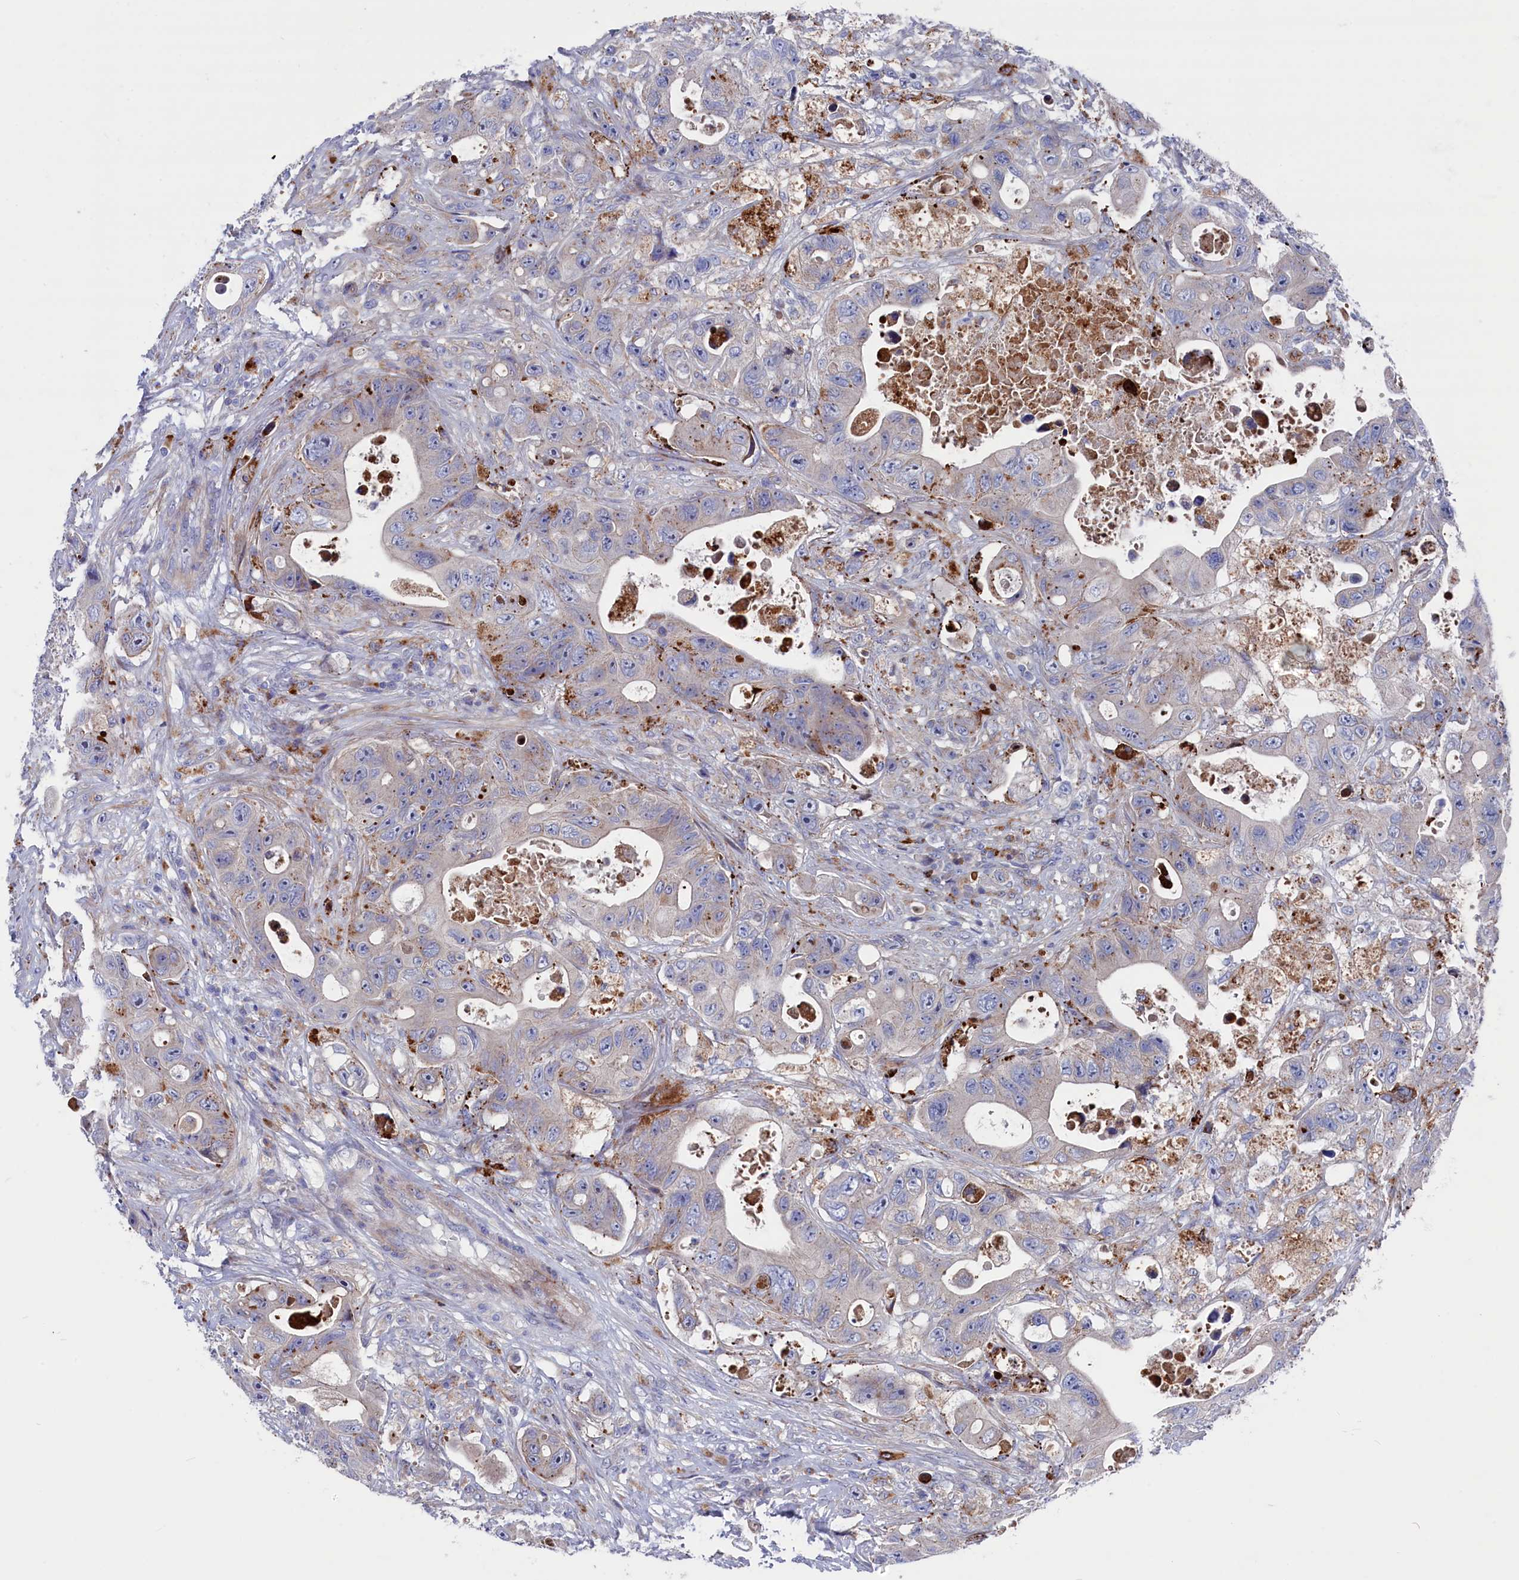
{"staining": {"intensity": "weak", "quantity": "25%-75%", "location": "cytoplasmic/membranous"}, "tissue": "colorectal cancer", "cell_type": "Tumor cells", "image_type": "cancer", "snomed": [{"axis": "morphology", "description": "Adenocarcinoma, NOS"}, {"axis": "topography", "description": "Colon"}], "caption": "Tumor cells reveal low levels of weak cytoplasmic/membranous positivity in approximately 25%-75% of cells in human colorectal cancer (adenocarcinoma). The staining was performed using DAB, with brown indicating positive protein expression. Nuclei are stained blue with hematoxylin.", "gene": "NUDT7", "patient": {"sex": "female", "age": 46}}